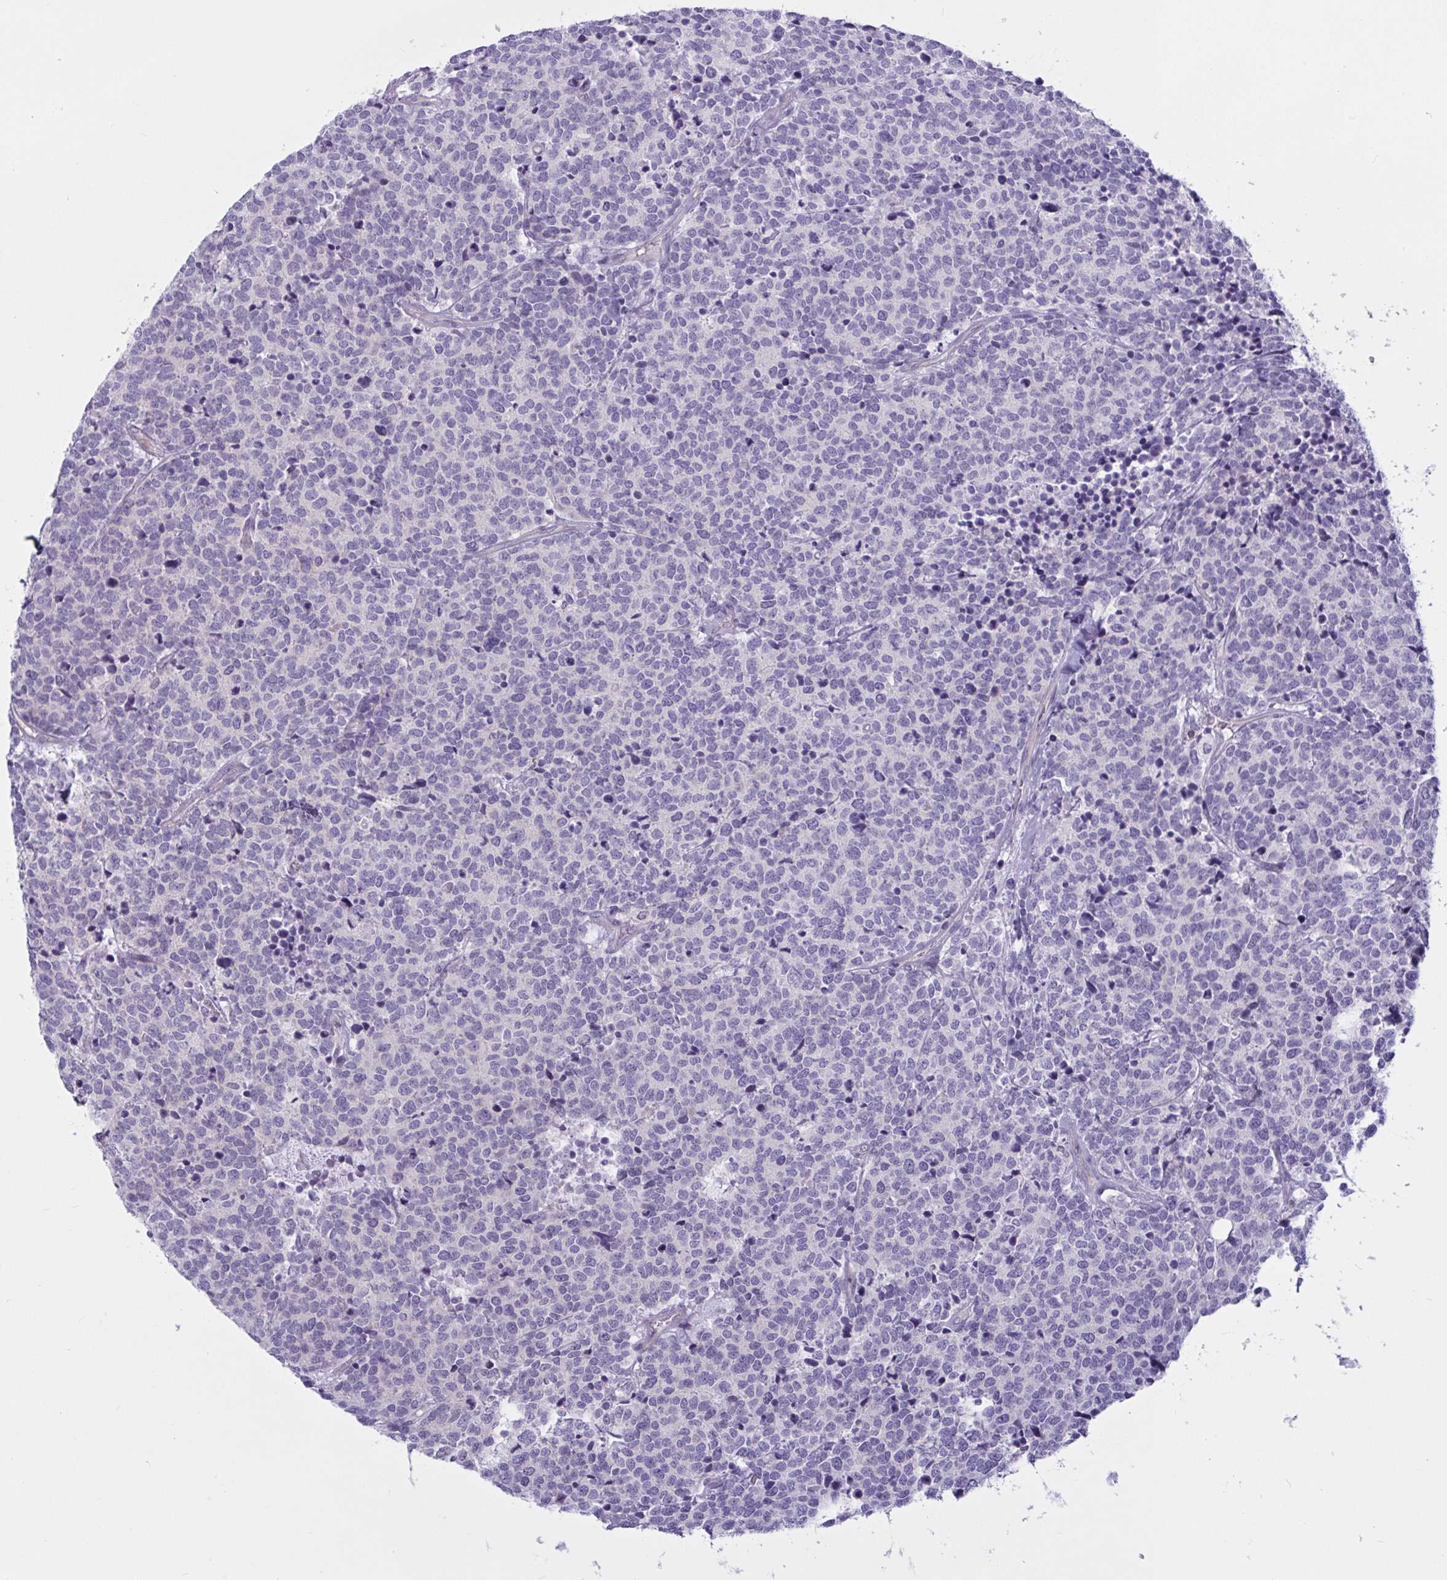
{"staining": {"intensity": "negative", "quantity": "none", "location": "none"}, "tissue": "carcinoid", "cell_type": "Tumor cells", "image_type": "cancer", "snomed": [{"axis": "morphology", "description": "Carcinoid, malignant, NOS"}, {"axis": "topography", "description": "Skin"}], "caption": "Immunohistochemistry of human carcinoid demonstrates no staining in tumor cells.", "gene": "TANK", "patient": {"sex": "female", "age": 79}}